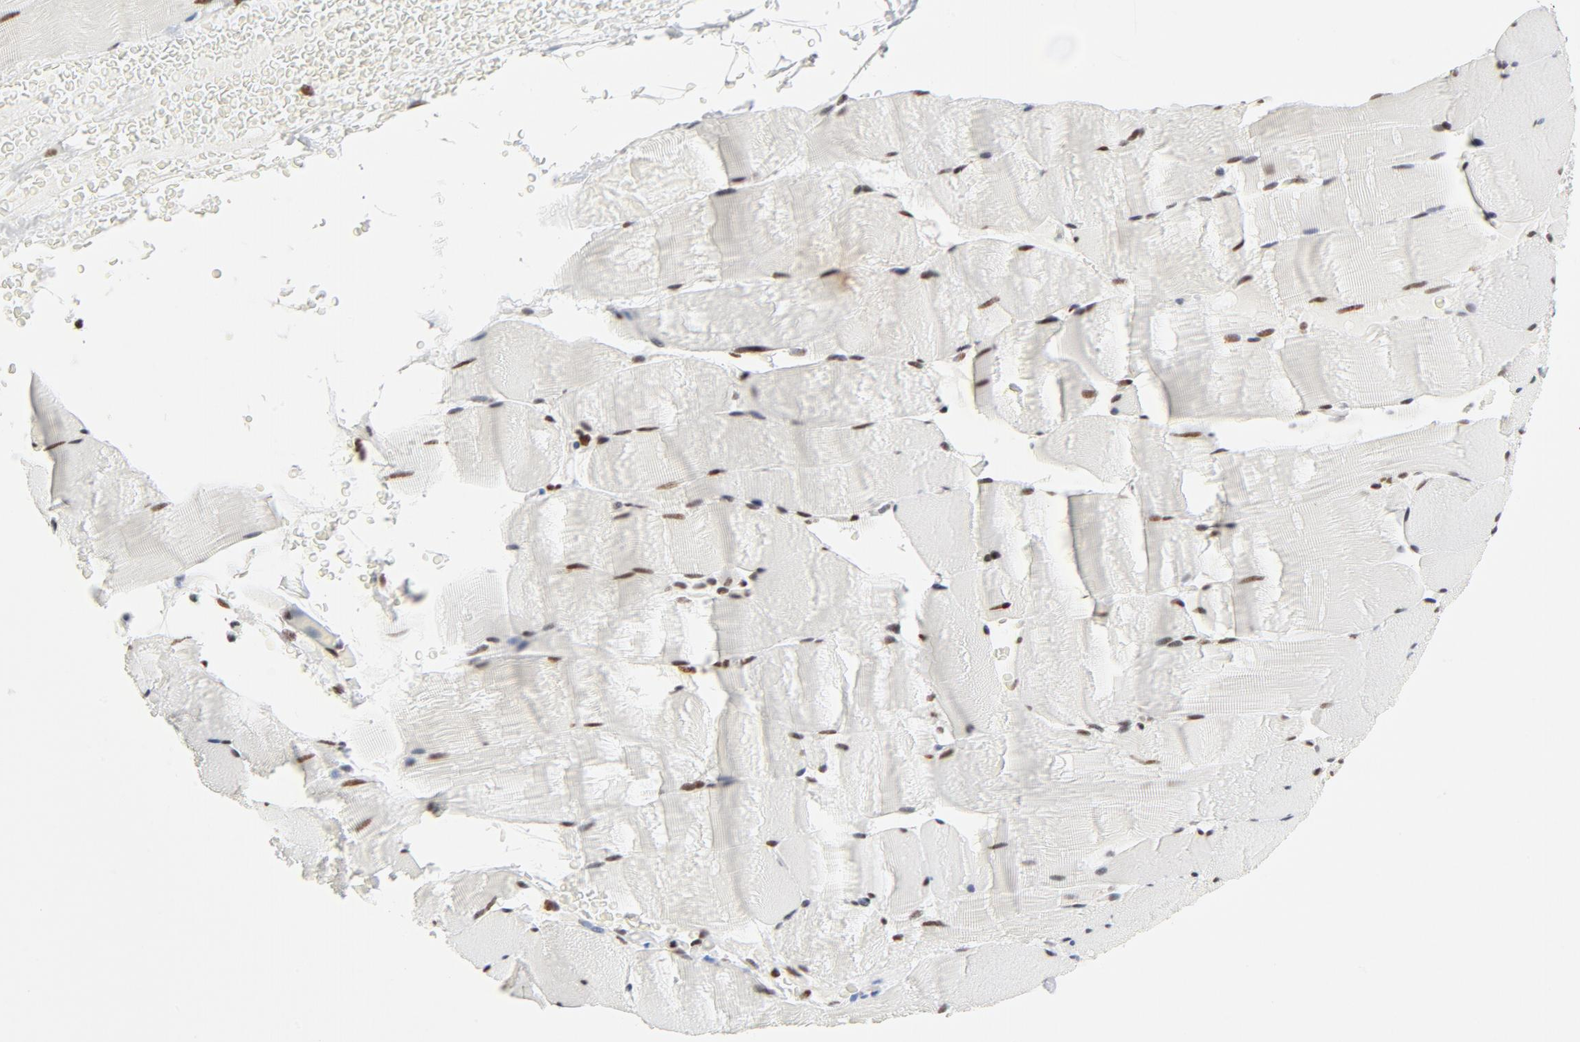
{"staining": {"intensity": "strong", "quantity": ">75%", "location": "nuclear"}, "tissue": "skeletal muscle", "cell_type": "Myocytes", "image_type": "normal", "snomed": [{"axis": "morphology", "description": "Normal tissue, NOS"}, {"axis": "topography", "description": "Skeletal muscle"}], "caption": "Strong nuclear positivity is identified in approximately >75% of myocytes in unremarkable skeletal muscle. Immunohistochemistry (ihc) stains the protein of interest in brown and the nuclei are stained blue.", "gene": "GTF2H1", "patient": {"sex": "male", "age": 62}}